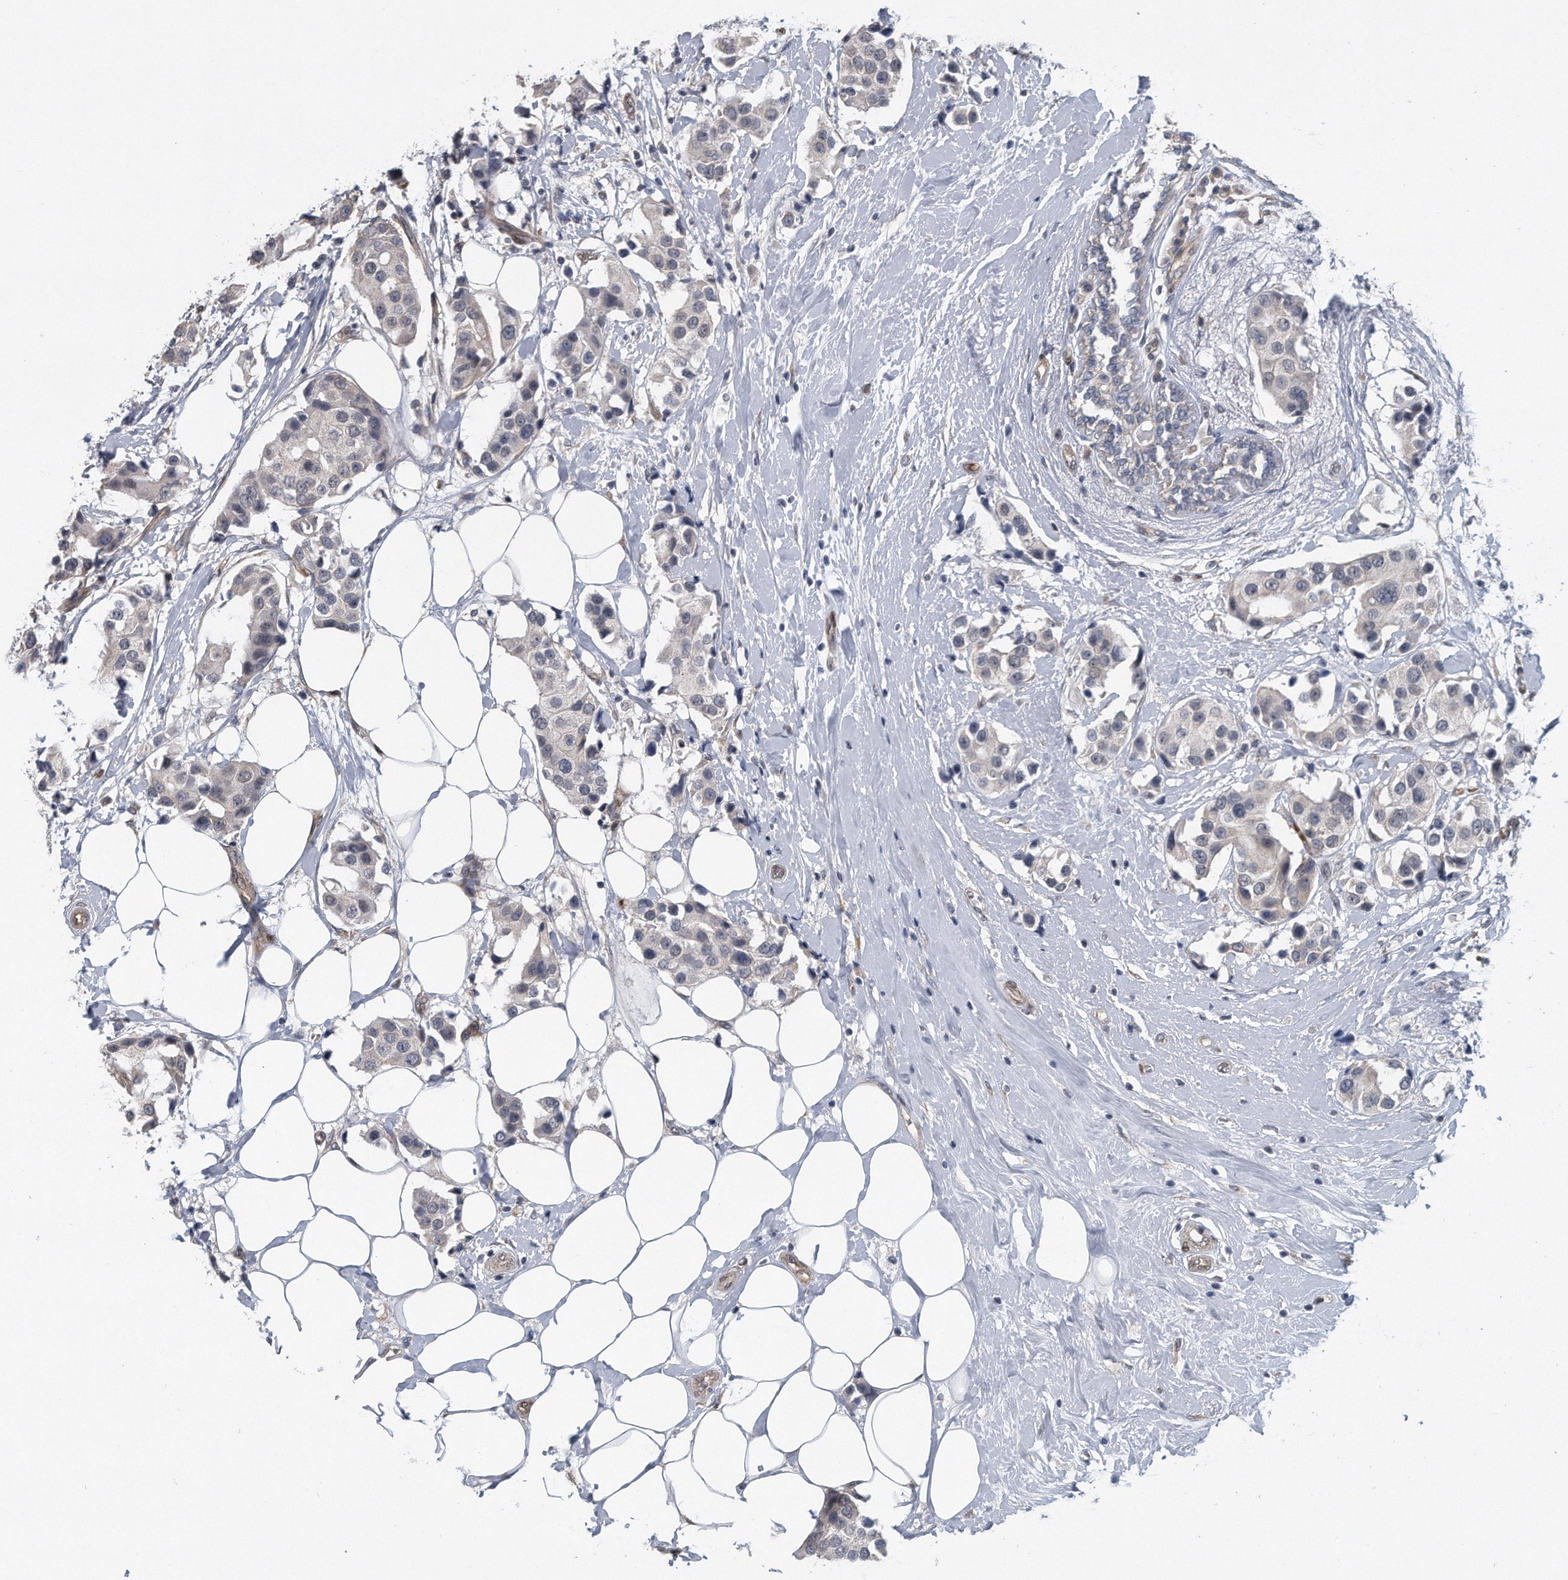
{"staining": {"intensity": "negative", "quantity": "none", "location": "none"}, "tissue": "breast cancer", "cell_type": "Tumor cells", "image_type": "cancer", "snomed": [{"axis": "morphology", "description": "Normal tissue, NOS"}, {"axis": "morphology", "description": "Duct carcinoma"}, {"axis": "topography", "description": "Breast"}], "caption": "Immunohistochemistry (IHC) of breast cancer displays no positivity in tumor cells.", "gene": "ZNF79", "patient": {"sex": "female", "age": 39}}